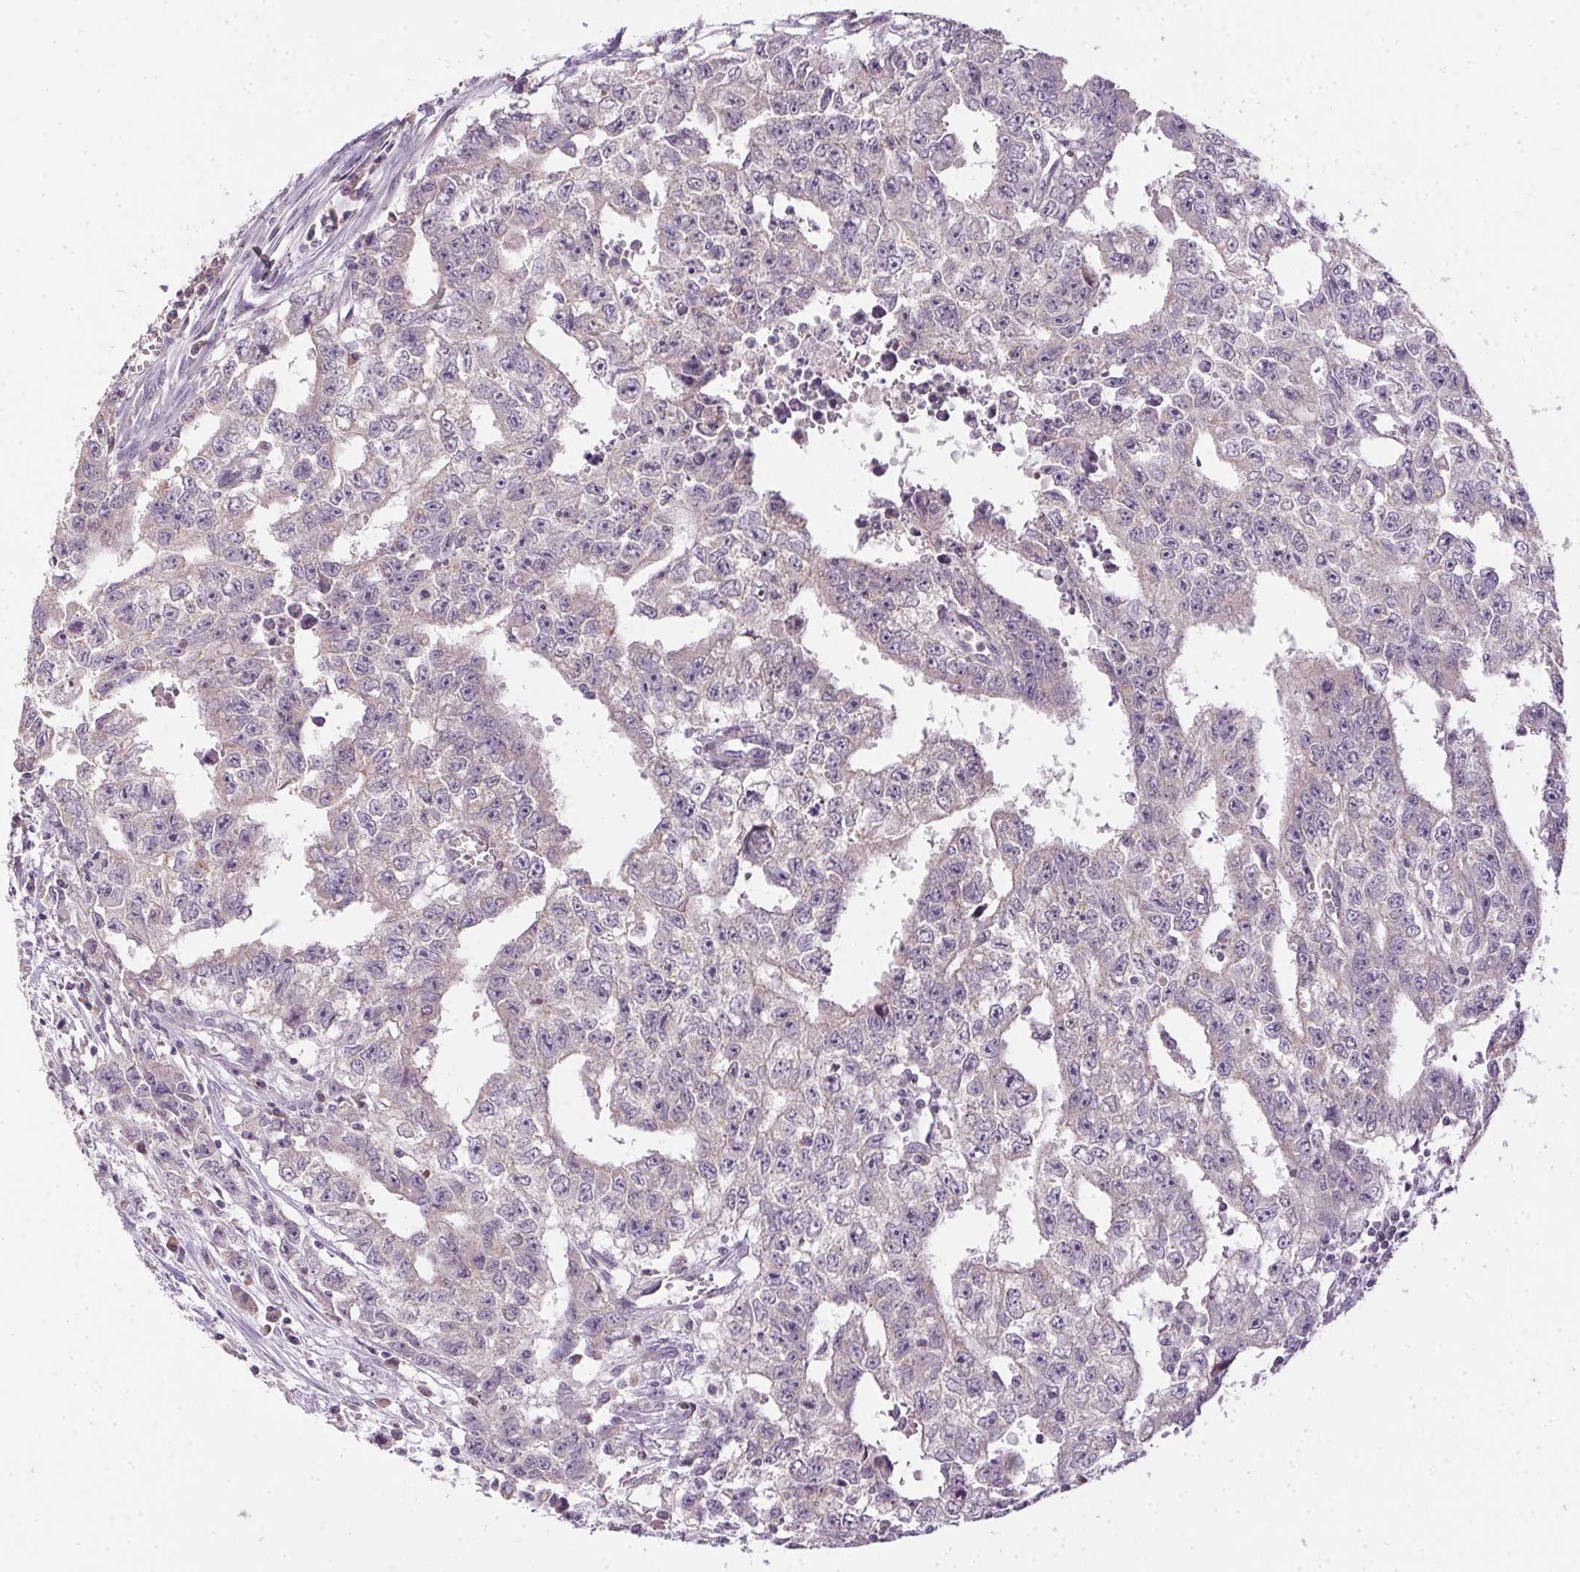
{"staining": {"intensity": "negative", "quantity": "none", "location": "none"}, "tissue": "testis cancer", "cell_type": "Tumor cells", "image_type": "cancer", "snomed": [{"axis": "morphology", "description": "Carcinoma, Embryonal, NOS"}, {"axis": "morphology", "description": "Teratoma, malignant, NOS"}, {"axis": "topography", "description": "Testis"}], "caption": "Testis cancer (malignant teratoma) stained for a protein using immunohistochemistry displays no staining tumor cells.", "gene": "SPACA9", "patient": {"sex": "male", "age": 24}}